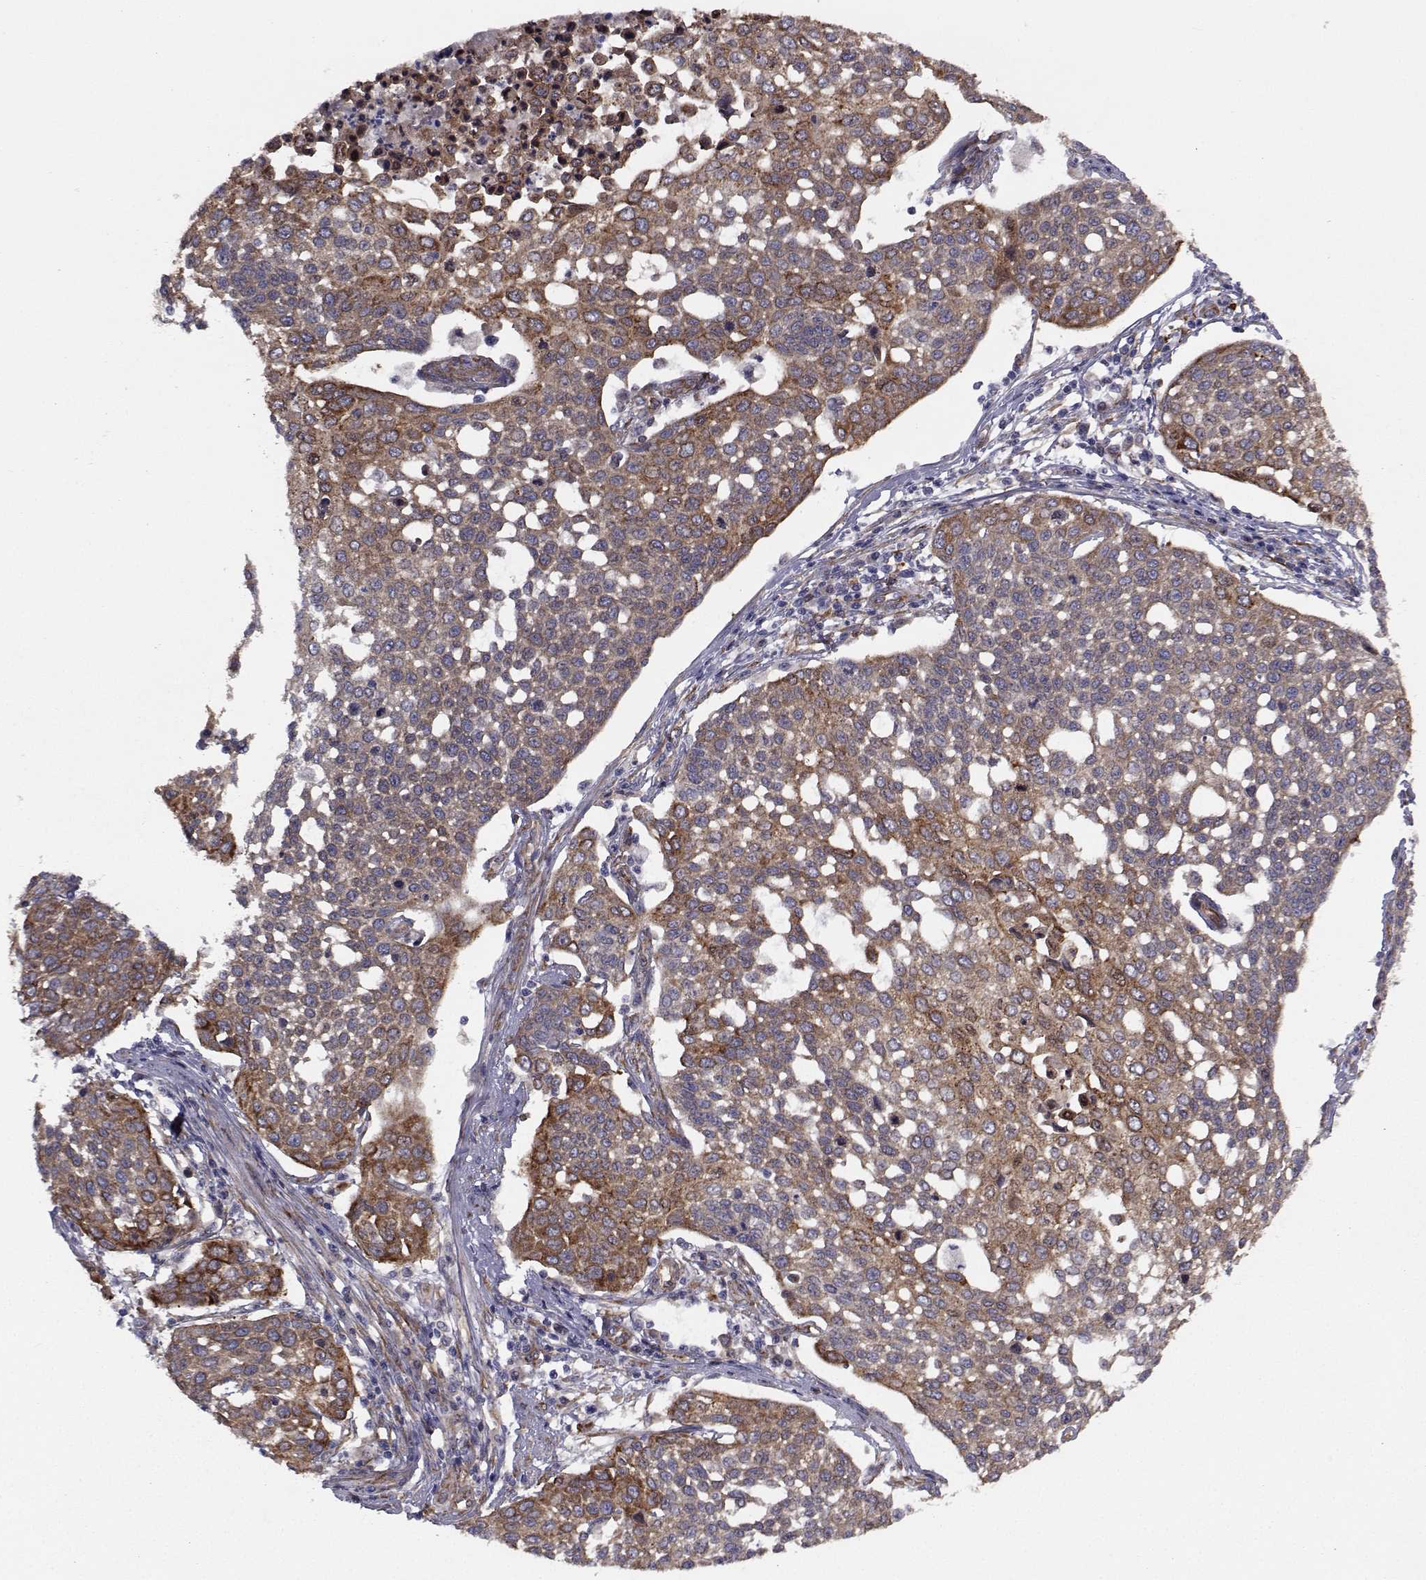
{"staining": {"intensity": "moderate", "quantity": "25%-75%", "location": "cytoplasmic/membranous"}, "tissue": "cervical cancer", "cell_type": "Tumor cells", "image_type": "cancer", "snomed": [{"axis": "morphology", "description": "Squamous cell carcinoma, NOS"}, {"axis": "topography", "description": "Cervix"}], "caption": "High-magnification brightfield microscopy of cervical cancer (squamous cell carcinoma) stained with DAB (brown) and counterstained with hematoxylin (blue). tumor cells exhibit moderate cytoplasmic/membranous expression is appreciated in about25%-75% of cells.", "gene": "TRIP10", "patient": {"sex": "female", "age": 34}}